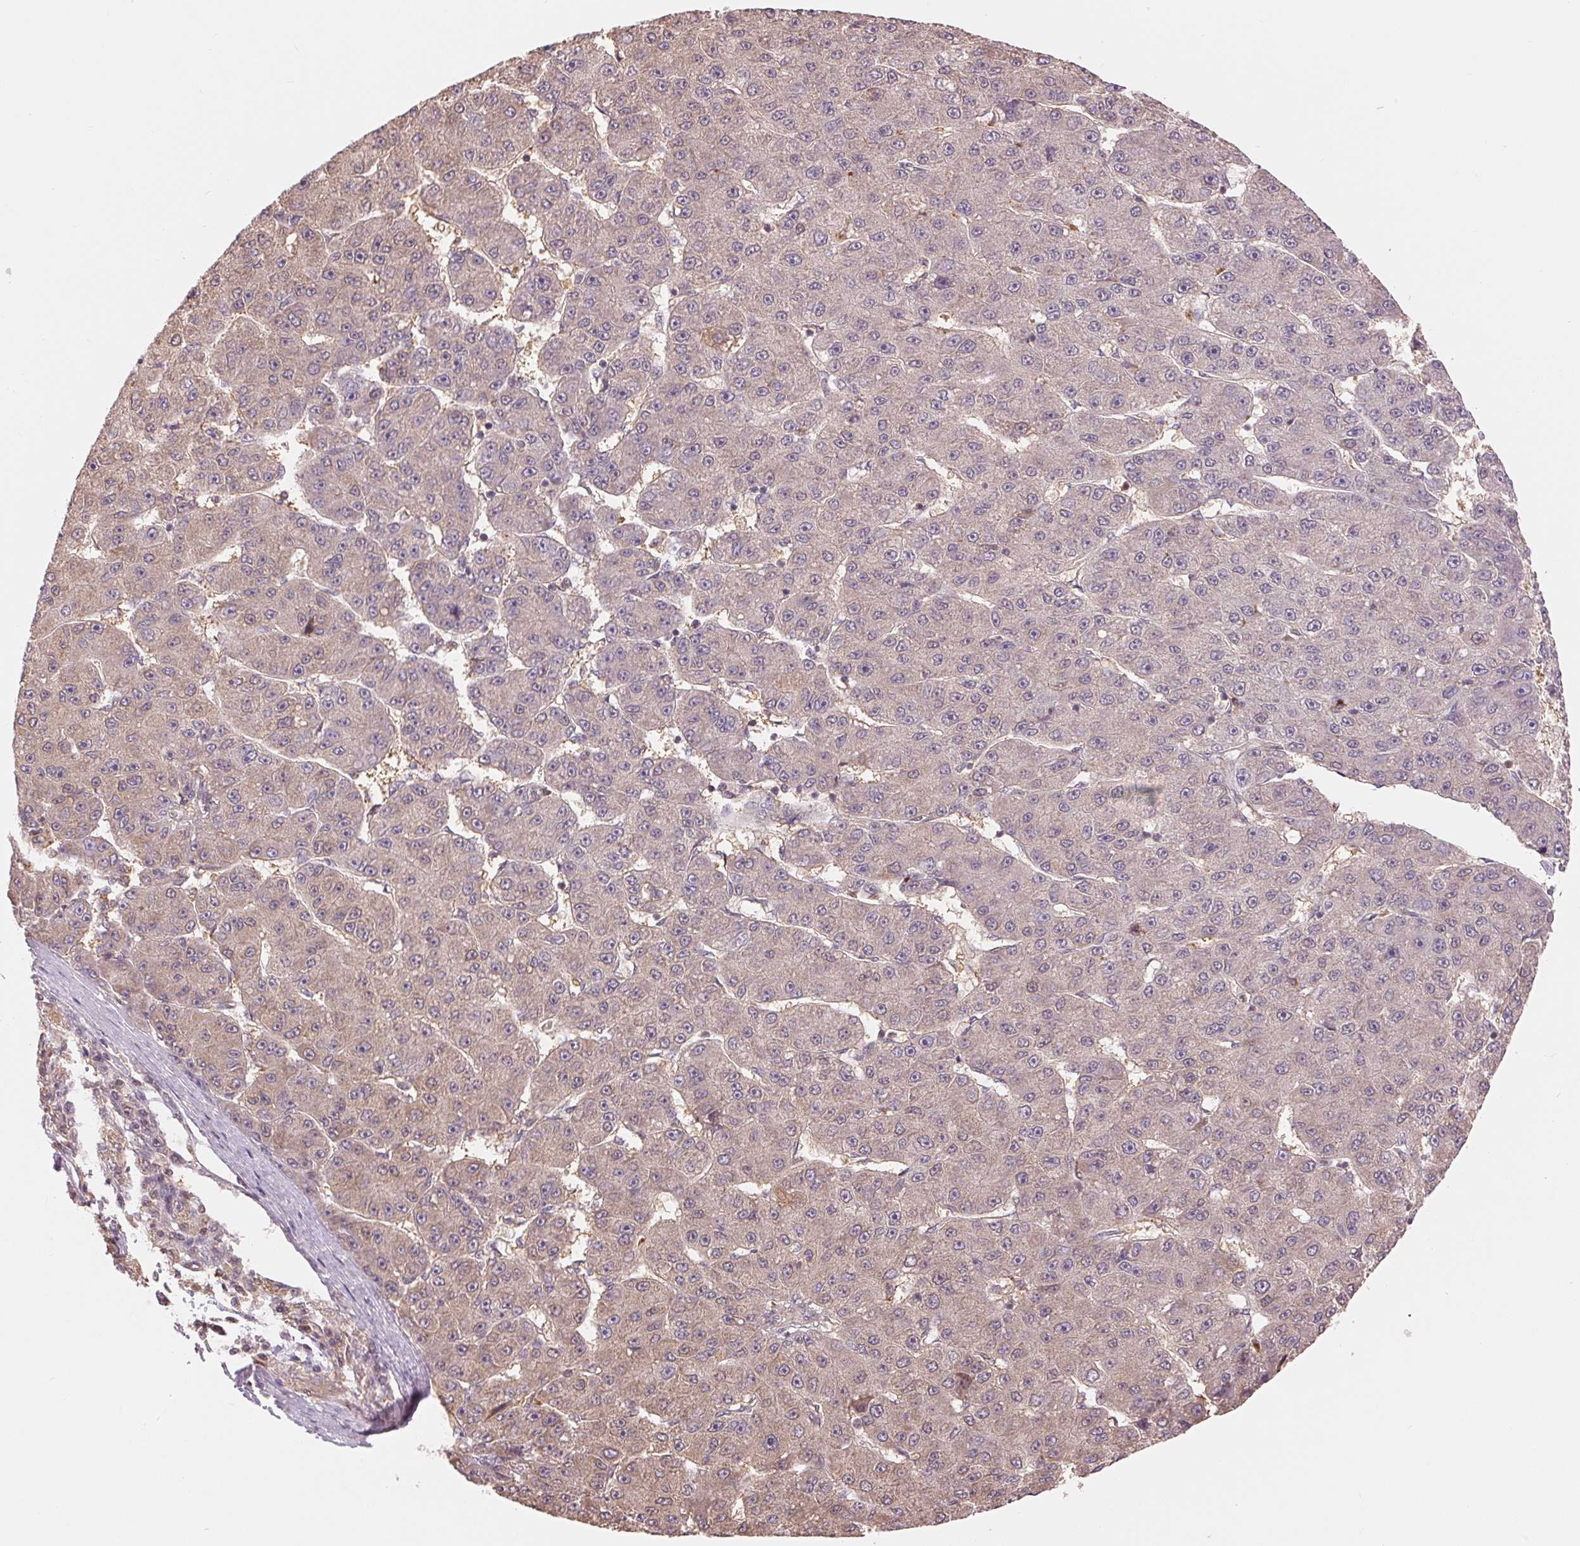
{"staining": {"intensity": "weak", "quantity": ">75%", "location": "cytoplasmic/membranous"}, "tissue": "liver cancer", "cell_type": "Tumor cells", "image_type": "cancer", "snomed": [{"axis": "morphology", "description": "Carcinoma, Hepatocellular, NOS"}, {"axis": "topography", "description": "Liver"}], "caption": "About >75% of tumor cells in human hepatocellular carcinoma (liver) demonstrate weak cytoplasmic/membranous protein expression as visualized by brown immunohistochemical staining.", "gene": "TMEM273", "patient": {"sex": "male", "age": 67}}